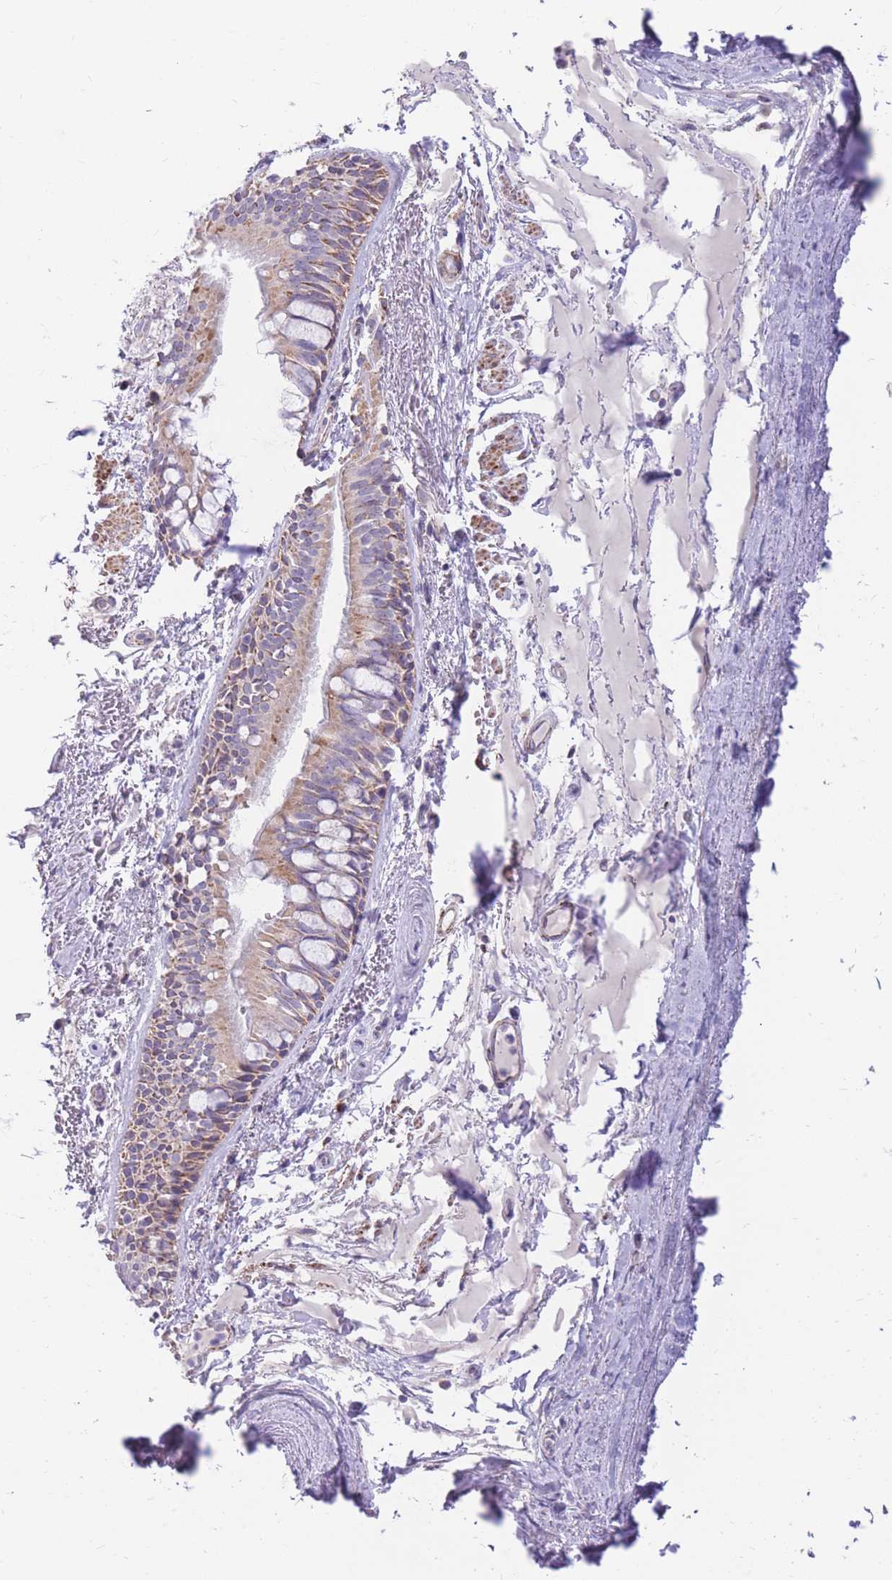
{"staining": {"intensity": "weak", "quantity": ">75%", "location": "cytoplasmic/membranous"}, "tissue": "bronchus", "cell_type": "Respiratory epithelial cells", "image_type": "normal", "snomed": [{"axis": "morphology", "description": "Normal tissue, NOS"}, {"axis": "topography", "description": "Bronchus"}], "caption": "Immunohistochemistry (DAB (3,3'-diaminobenzidine)) staining of benign bronchus demonstrates weak cytoplasmic/membranous protein positivity in about >75% of respiratory epithelial cells. (IHC, brightfield microscopy, high magnification).", "gene": "RNF170", "patient": {"sex": "male", "age": 70}}